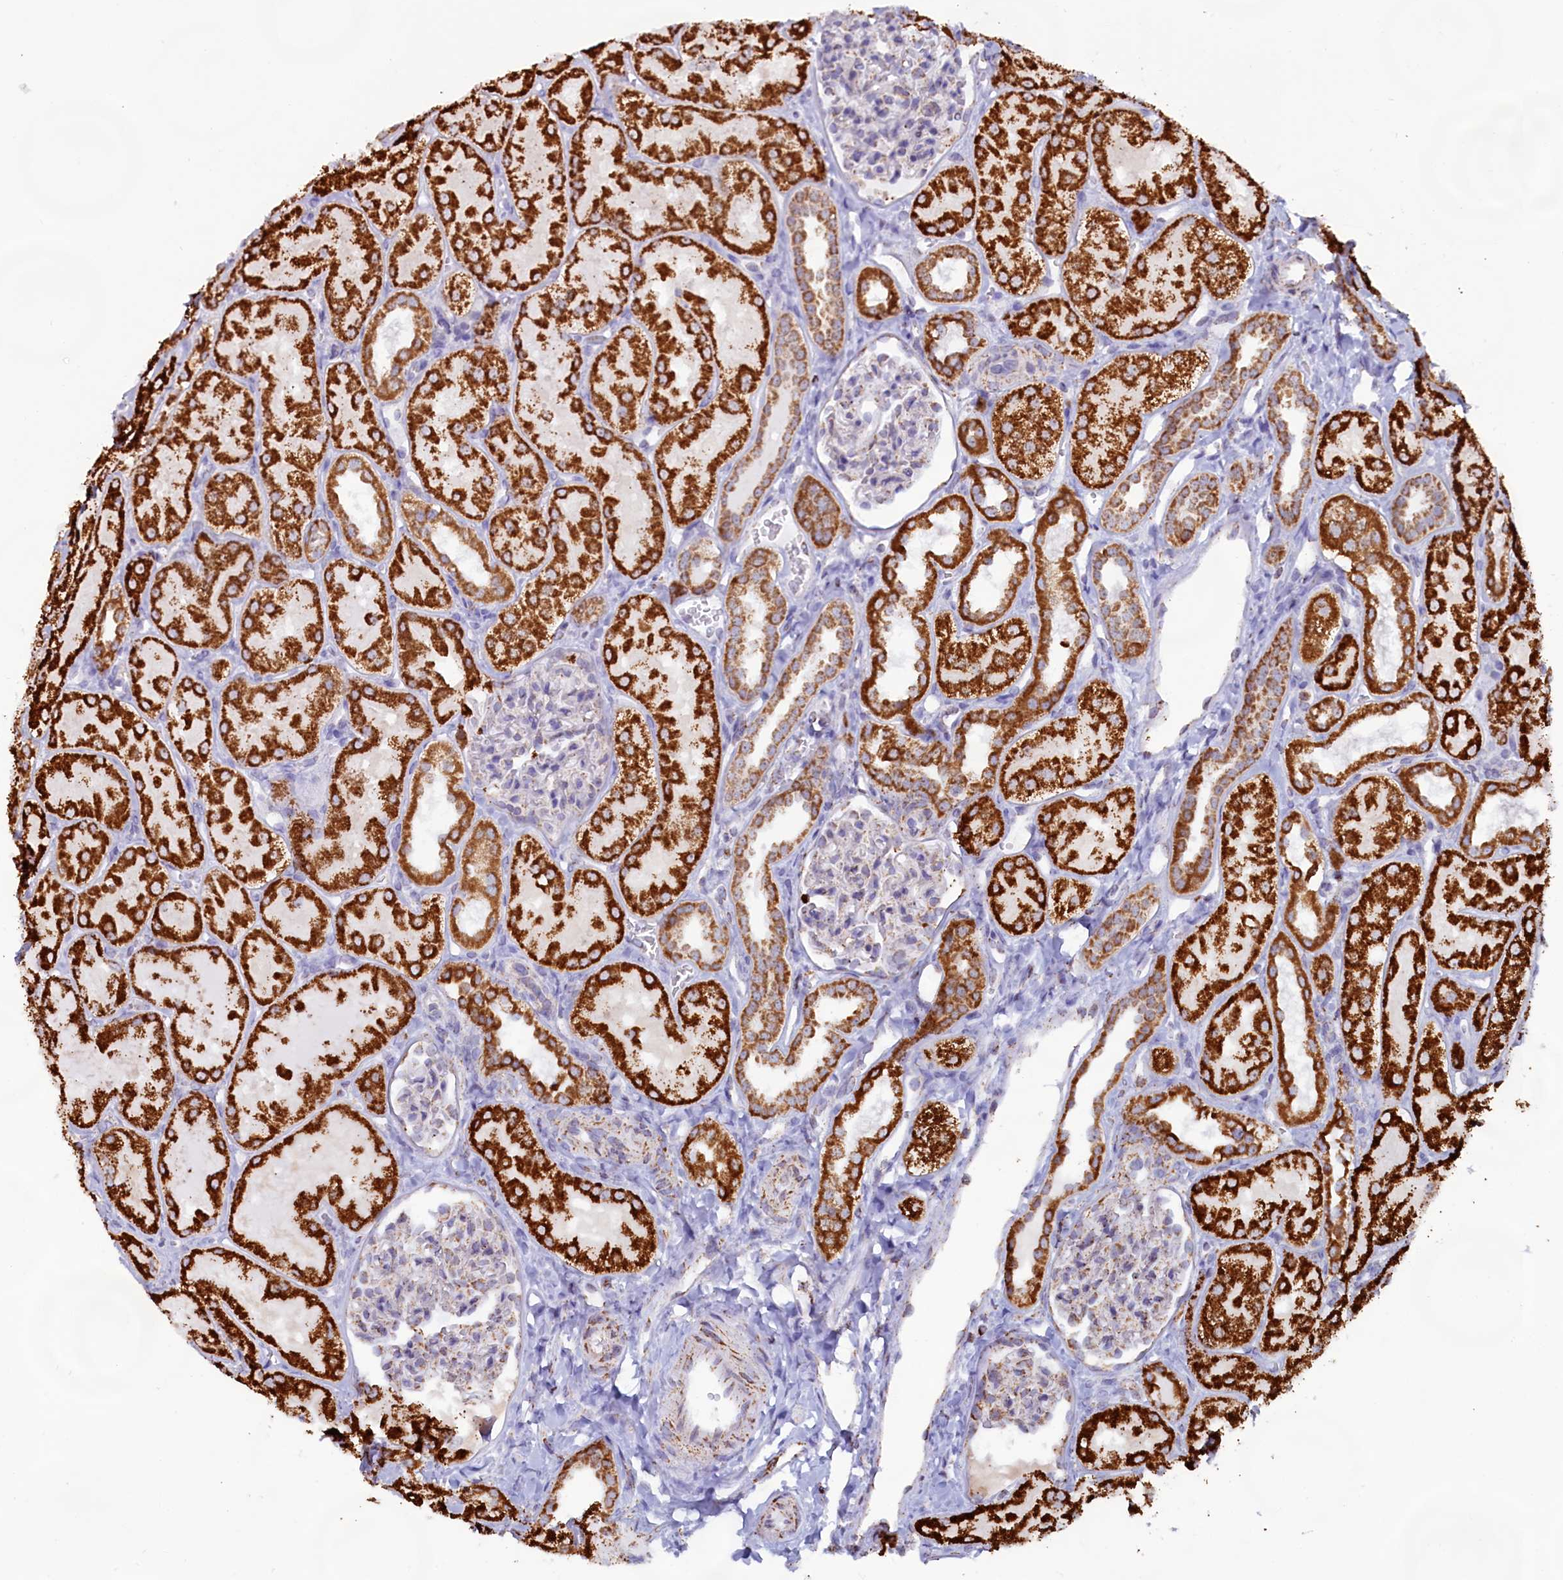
{"staining": {"intensity": "moderate", "quantity": "<25%", "location": "cytoplasmic/membranous"}, "tissue": "kidney", "cell_type": "Cells in glomeruli", "image_type": "normal", "snomed": [{"axis": "morphology", "description": "Normal tissue, NOS"}, {"axis": "topography", "description": "Kidney"}, {"axis": "topography", "description": "Urinary bladder"}], "caption": "Cells in glomeruli exhibit moderate cytoplasmic/membranous staining in about <25% of cells in unremarkable kidney. The staining was performed using DAB (3,3'-diaminobenzidine), with brown indicating positive protein expression. Nuclei are stained blue with hematoxylin.", "gene": "C1D", "patient": {"sex": "male", "age": 16}}